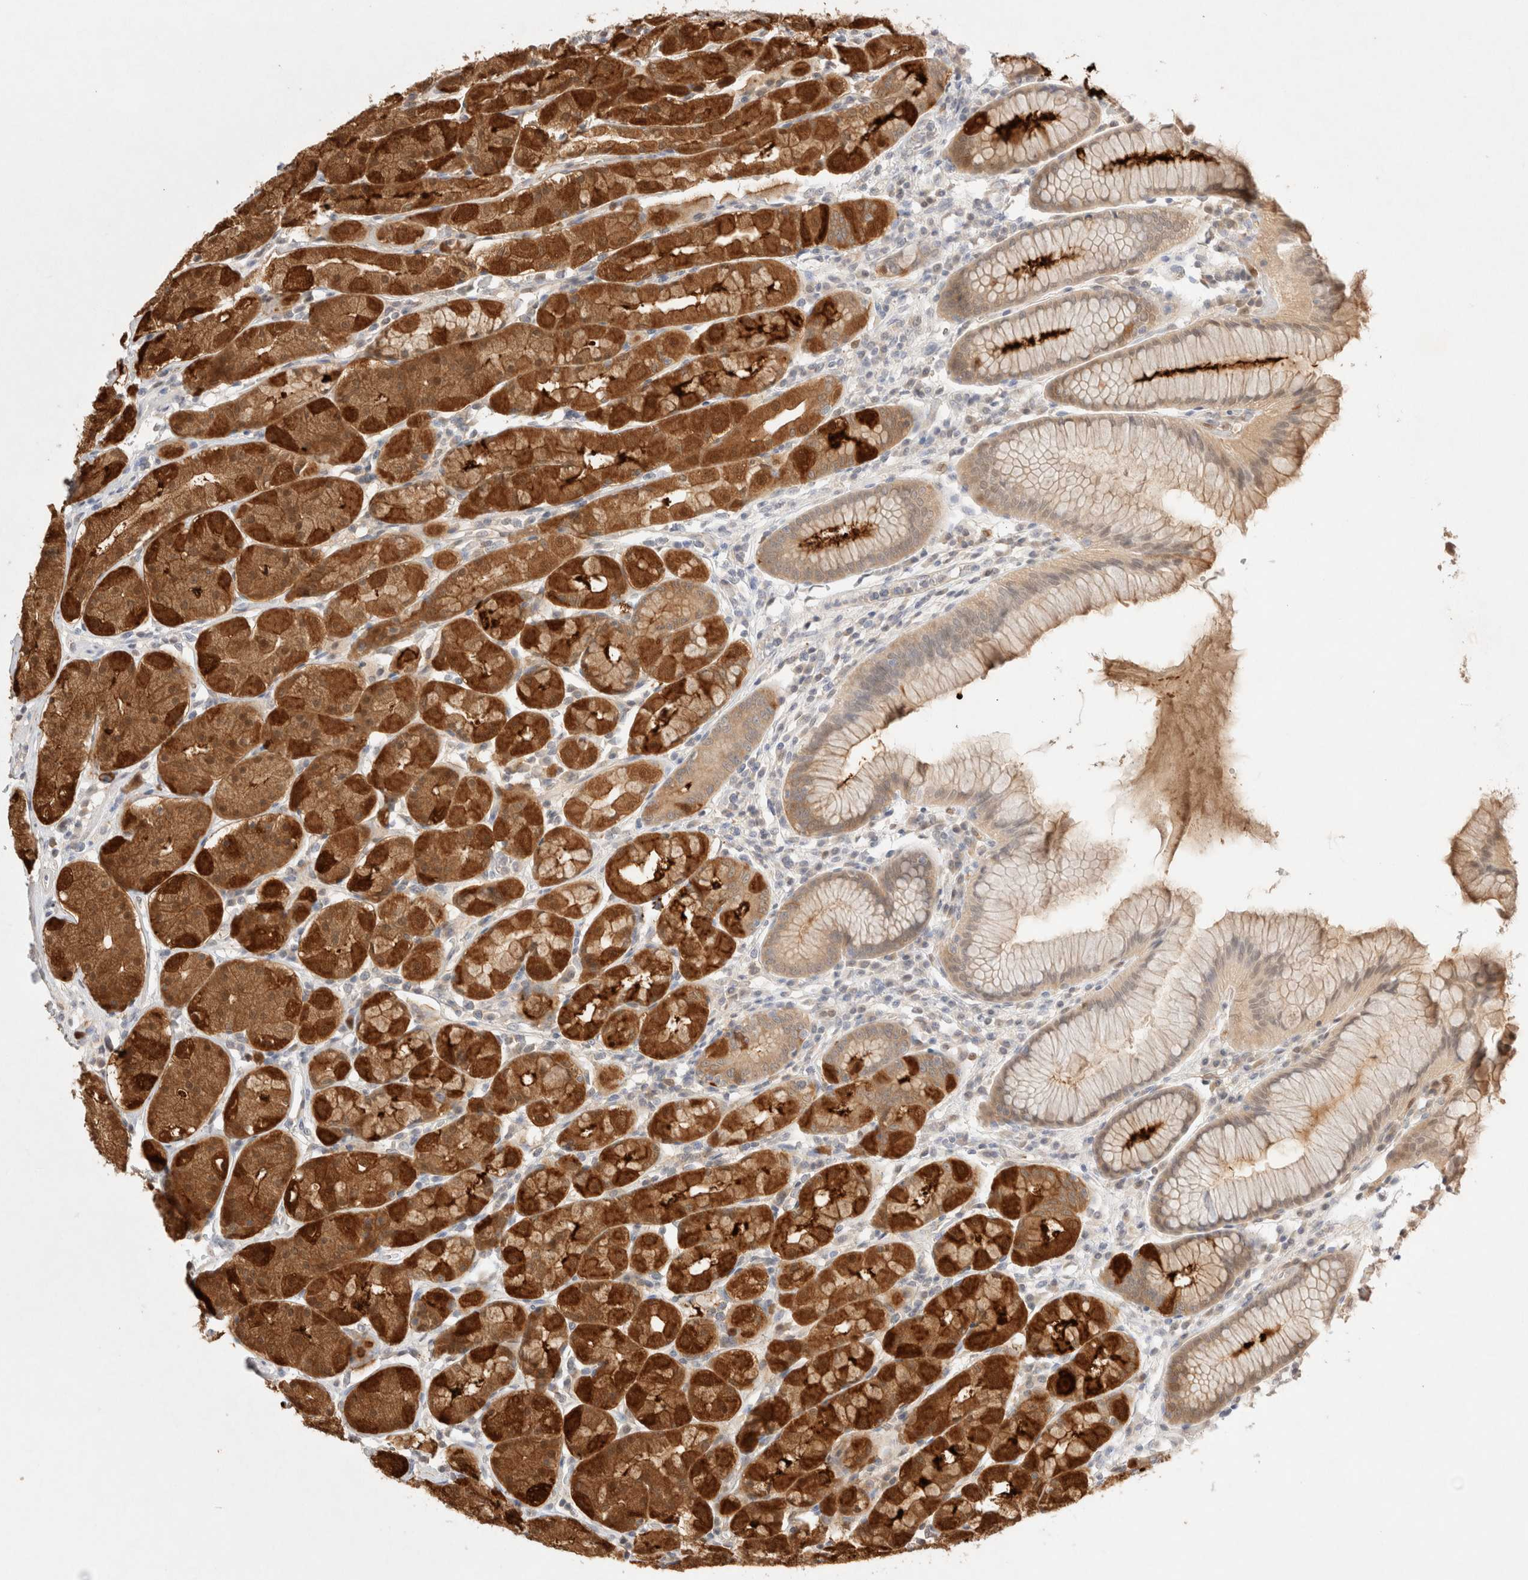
{"staining": {"intensity": "strong", "quantity": "25%-75%", "location": "cytoplasmic/membranous"}, "tissue": "stomach", "cell_type": "Glandular cells", "image_type": "normal", "snomed": [{"axis": "morphology", "description": "Normal tissue, NOS"}, {"axis": "topography", "description": "Stomach, lower"}], "caption": "An image of stomach stained for a protein reveals strong cytoplasmic/membranous brown staining in glandular cells.", "gene": "STARD10", "patient": {"sex": "female", "age": 56}}